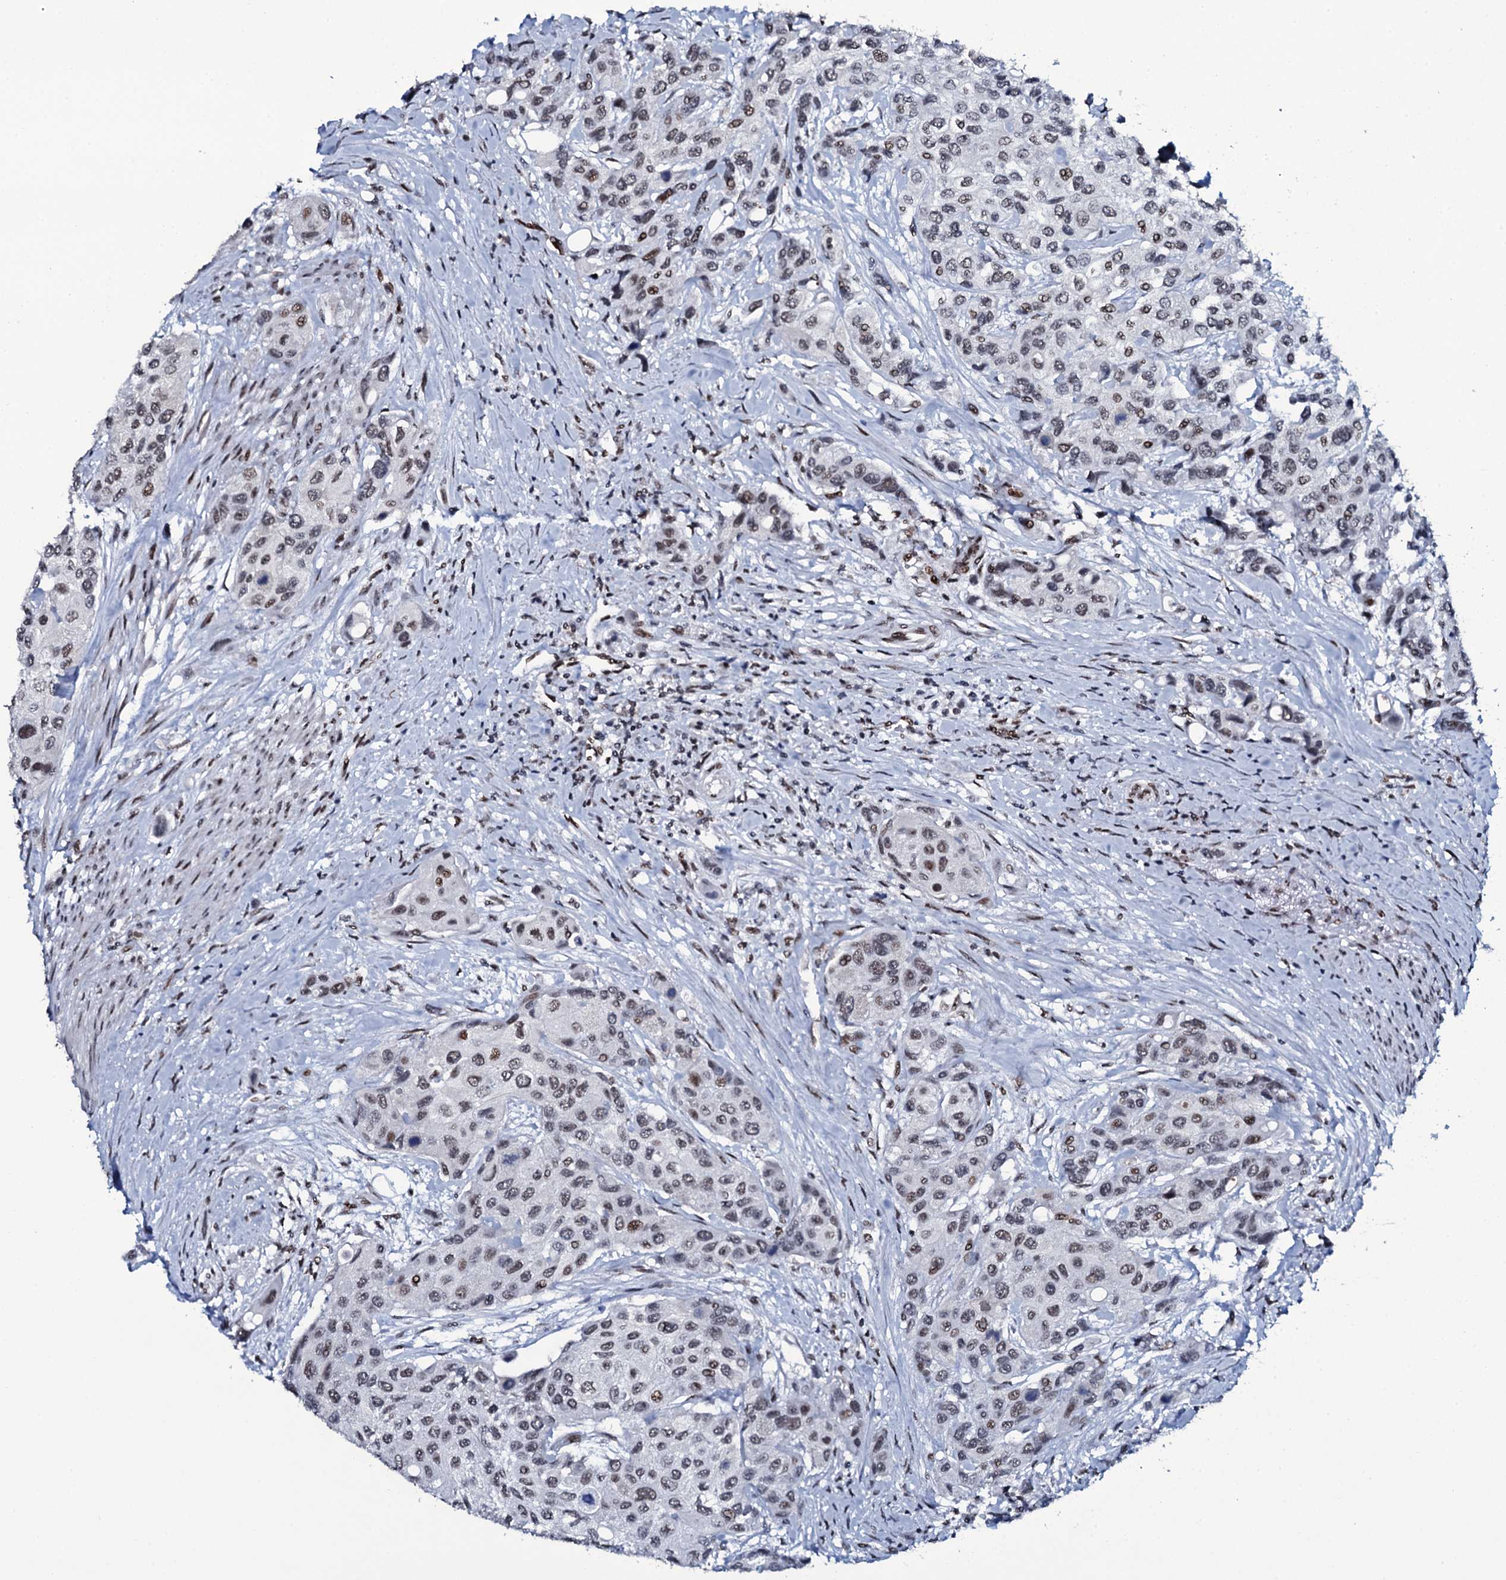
{"staining": {"intensity": "moderate", "quantity": "<25%", "location": "nuclear"}, "tissue": "urothelial cancer", "cell_type": "Tumor cells", "image_type": "cancer", "snomed": [{"axis": "morphology", "description": "Normal tissue, NOS"}, {"axis": "morphology", "description": "Urothelial carcinoma, High grade"}, {"axis": "topography", "description": "Vascular tissue"}, {"axis": "topography", "description": "Urinary bladder"}], "caption": "Brown immunohistochemical staining in human urothelial cancer displays moderate nuclear positivity in about <25% of tumor cells.", "gene": "ZMIZ2", "patient": {"sex": "female", "age": 56}}